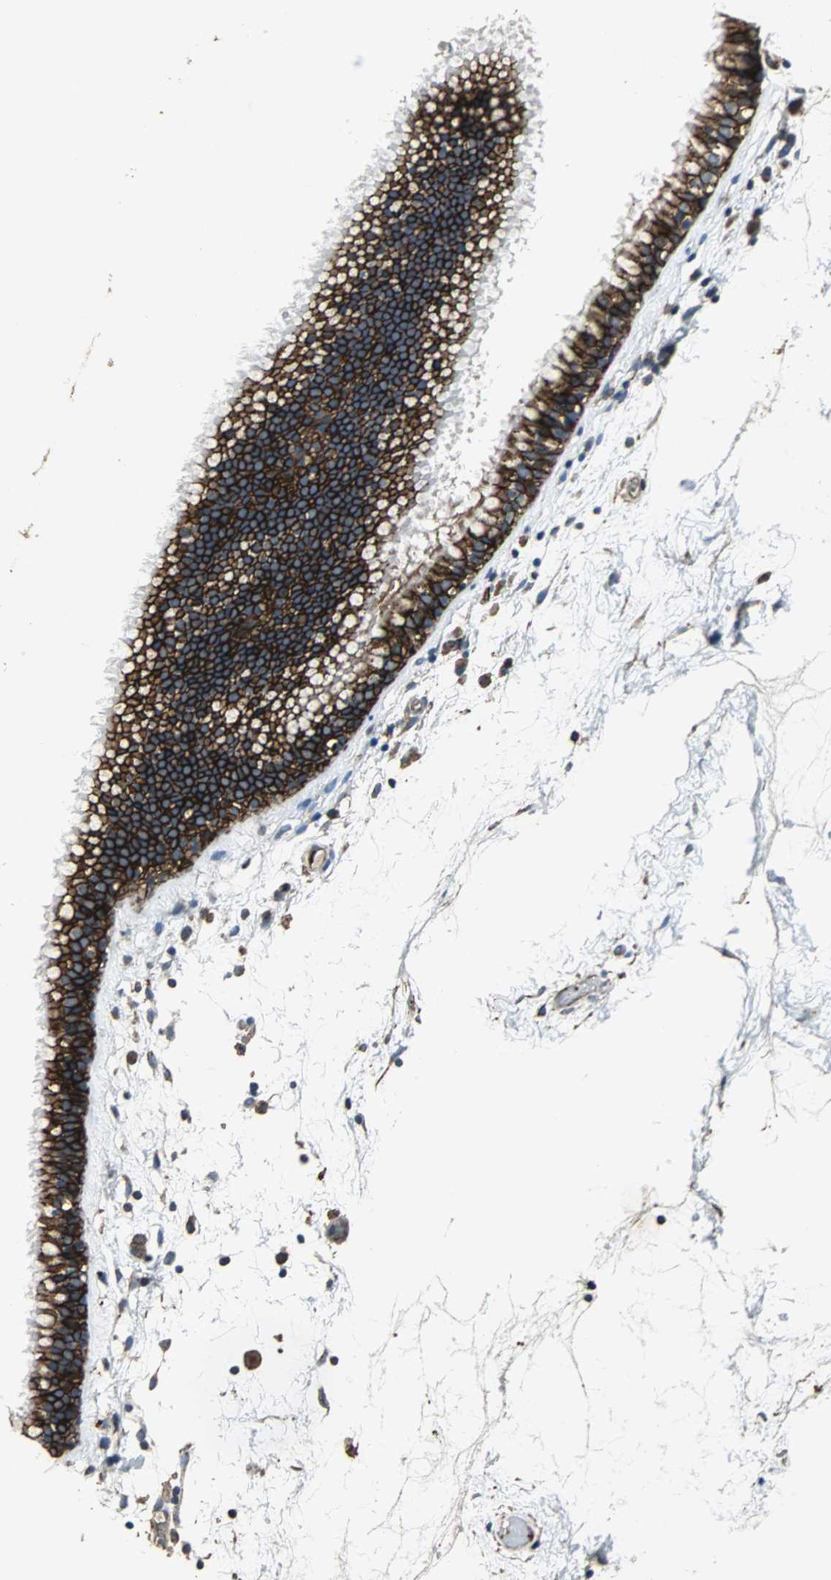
{"staining": {"intensity": "strong", "quantity": ">75%", "location": "cytoplasmic/membranous"}, "tissue": "nasopharynx", "cell_type": "Respiratory epithelial cells", "image_type": "normal", "snomed": [{"axis": "morphology", "description": "Normal tissue, NOS"}, {"axis": "morphology", "description": "Inflammation, NOS"}, {"axis": "topography", "description": "Nasopharynx"}], "caption": "The photomicrograph displays a brown stain indicating the presence of a protein in the cytoplasmic/membranous of respiratory epithelial cells in nasopharynx.", "gene": "F11R", "patient": {"sex": "male", "age": 48}}